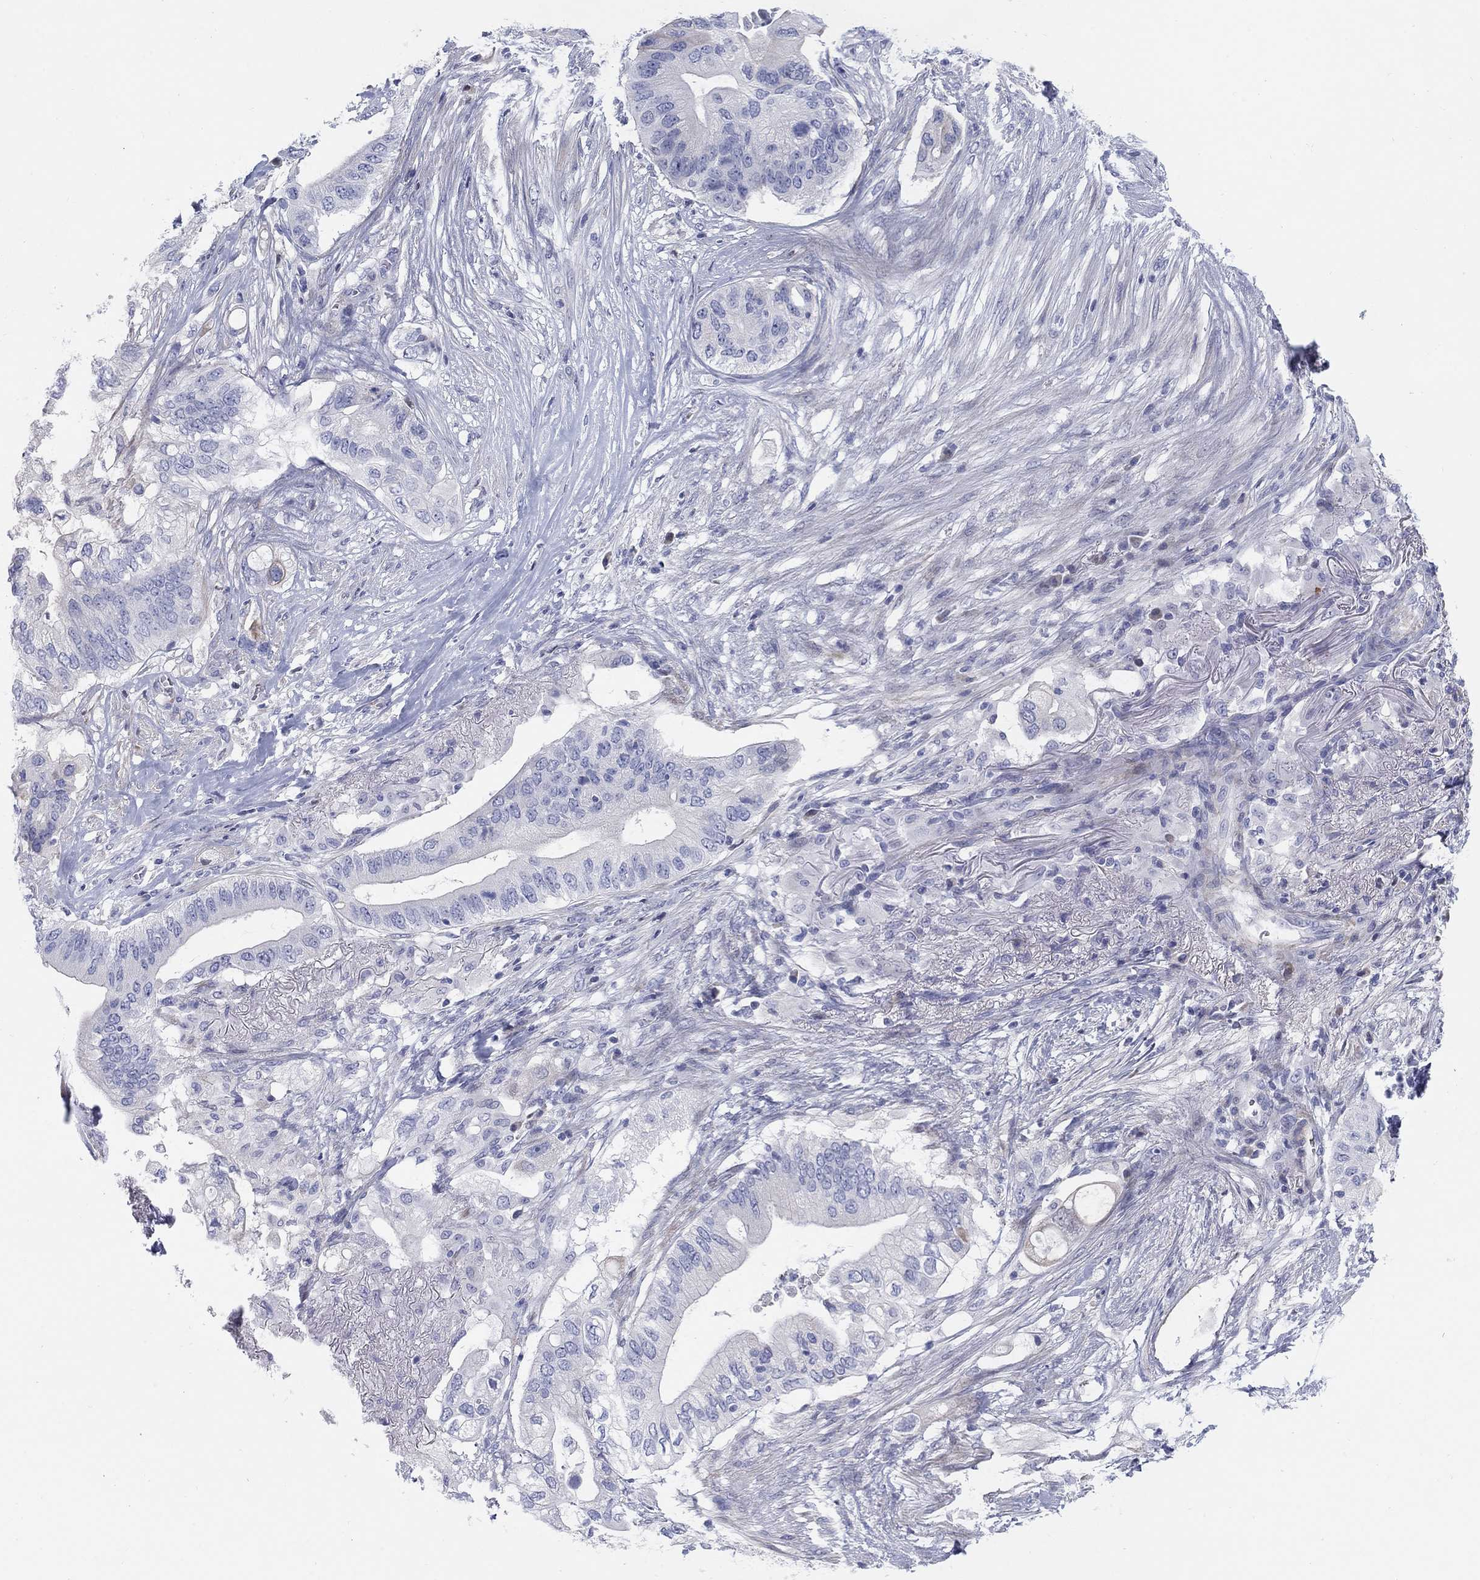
{"staining": {"intensity": "negative", "quantity": "none", "location": "none"}, "tissue": "pancreatic cancer", "cell_type": "Tumor cells", "image_type": "cancer", "snomed": [{"axis": "morphology", "description": "Adenocarcinoma, NOS"}, {"axis": "topography", "description": "Pancreas"}], "caption": "The photomicrograph displays no significant staining in tumor cells of pancreatic cancer.", "gene": "HEATR4", "patient": {"sex": "female", "age": 72}}